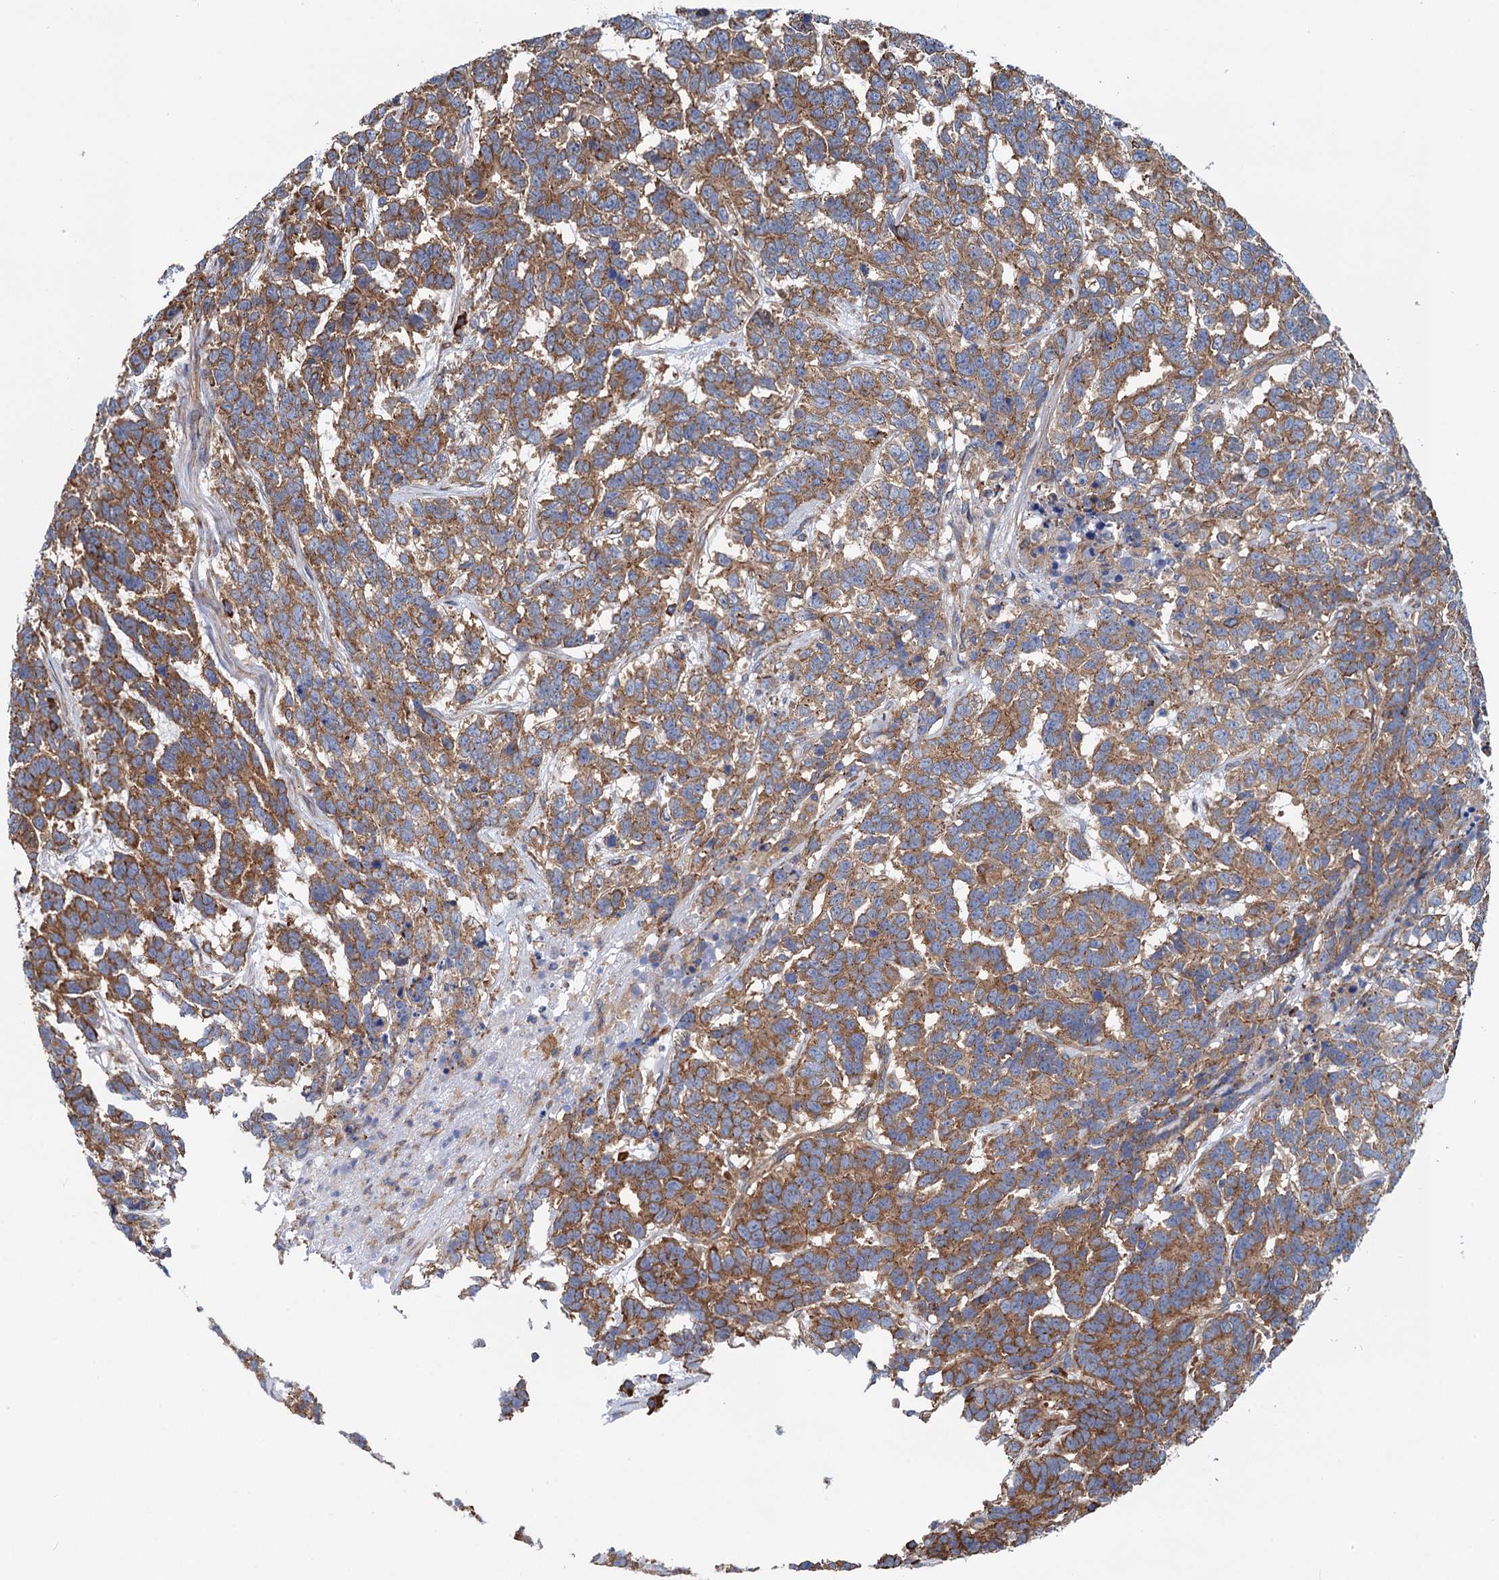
{"staining": {"intensity": "moderate", "quantity": ">75%", "location": "cytoplasmic/membranous"}, "tissue": "testis cancer", "cell_type": "Tumor cells", "image_type": "cancer", "snomed": [{"axis": "morphology", "description": "Carcinoma, Embryonal, NOS"}, {"axis": "topography", "description": "Testis"}], "caption": "A histopathology image of human testis cancer (embryonal carcinoma) stained for a protein reveals moderate cytoplasmic/membranous brown staining in tumor cells.", "gene": "SLC12A7", "patient": {"sex": "male", "age": 26}}